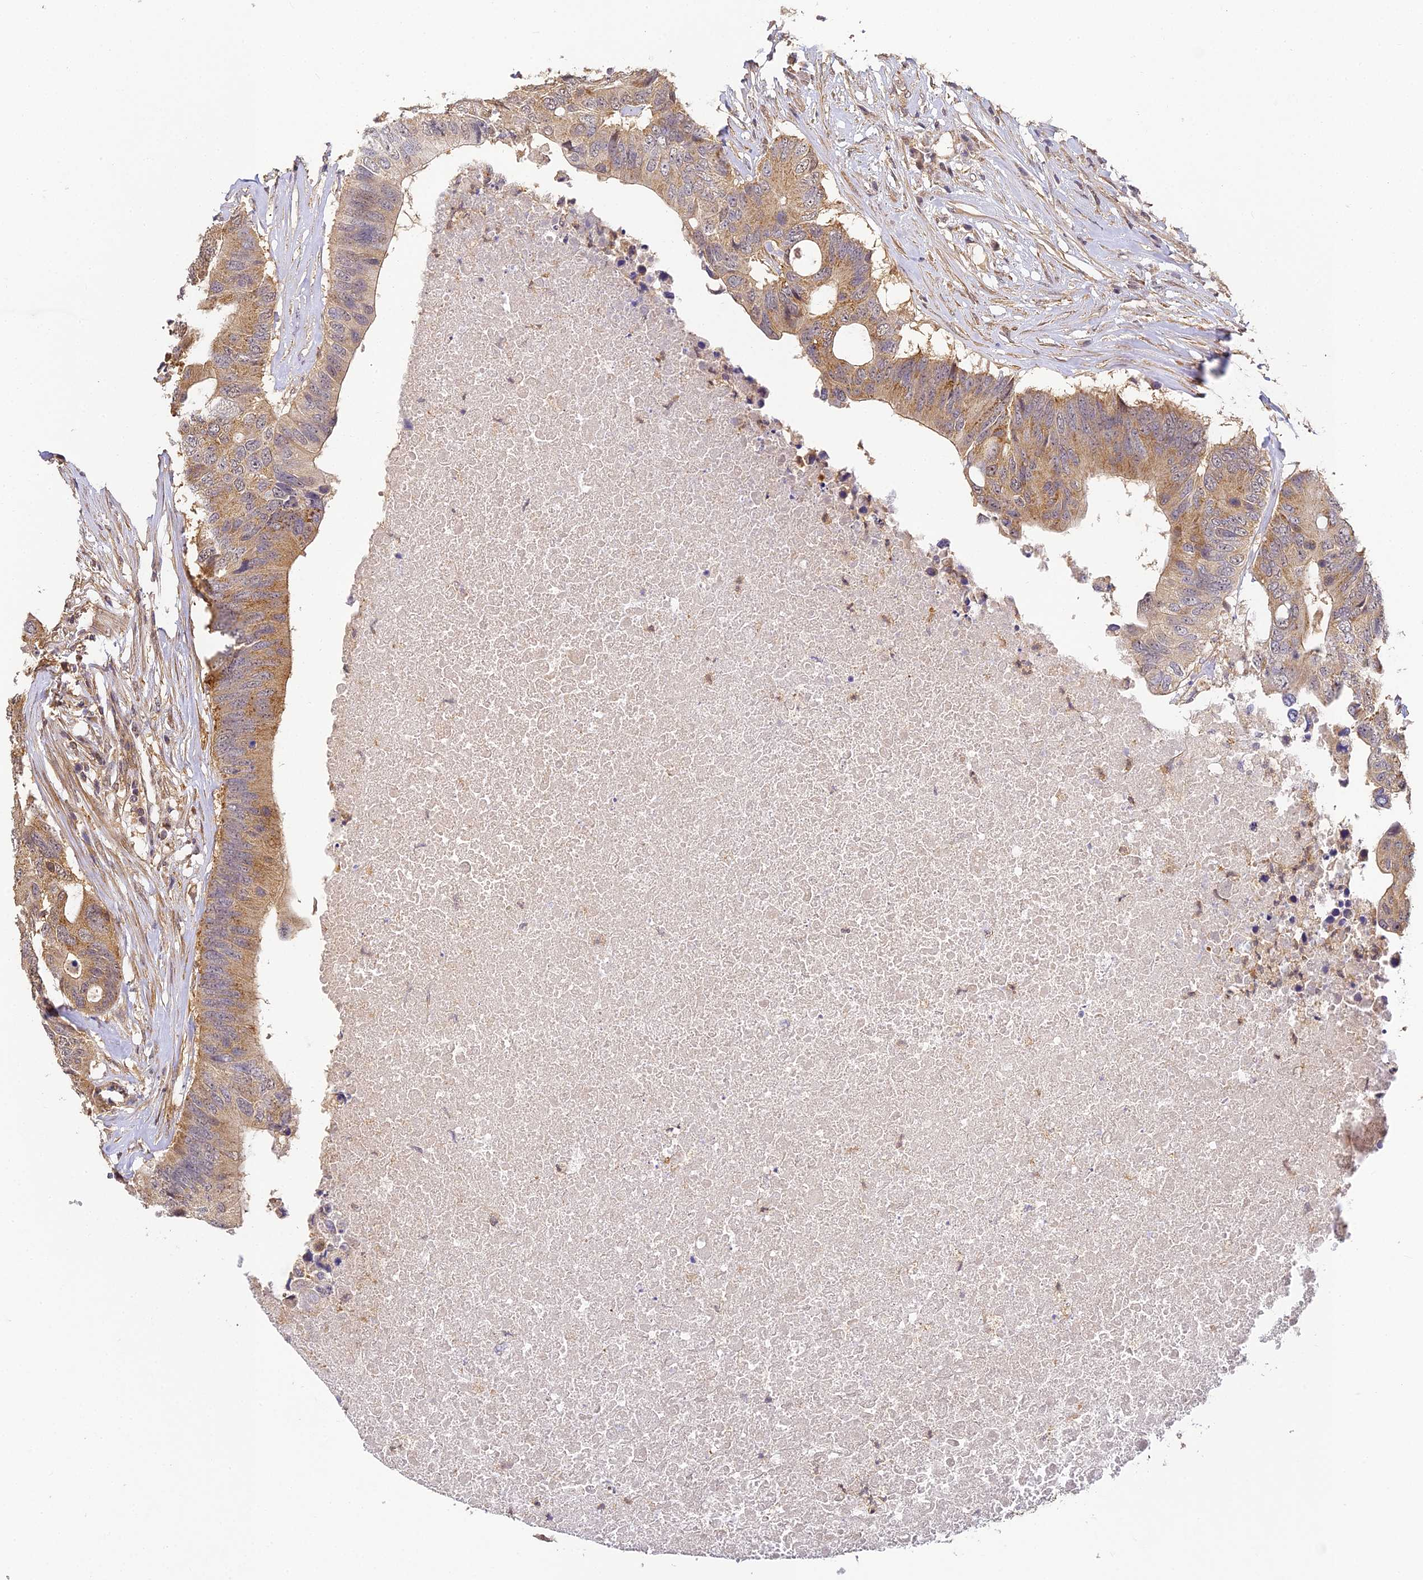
{"staining": {"intensity": "moderate", "quantity": ">75%", "location": "cytoplasmic/membranous"}, "tissue": "colorectal cancer", "cell_type": "Tumor cells", "image_type": "cancer", "snomed": [{"axis": "morphology", "description": "Adenocarcinoma, NOS"}, {"axis": "topography", "description": "Colon"}], "caption": "Colorectal cancer (adenocarcinoma) stained with DAB IHC demonstrates medium levels of moderate cytoplasmic/membranous expression in approximately >75% of tumor cells.", "gene": "ZNF443", "patient": {"sex": "male", "age": 71}}